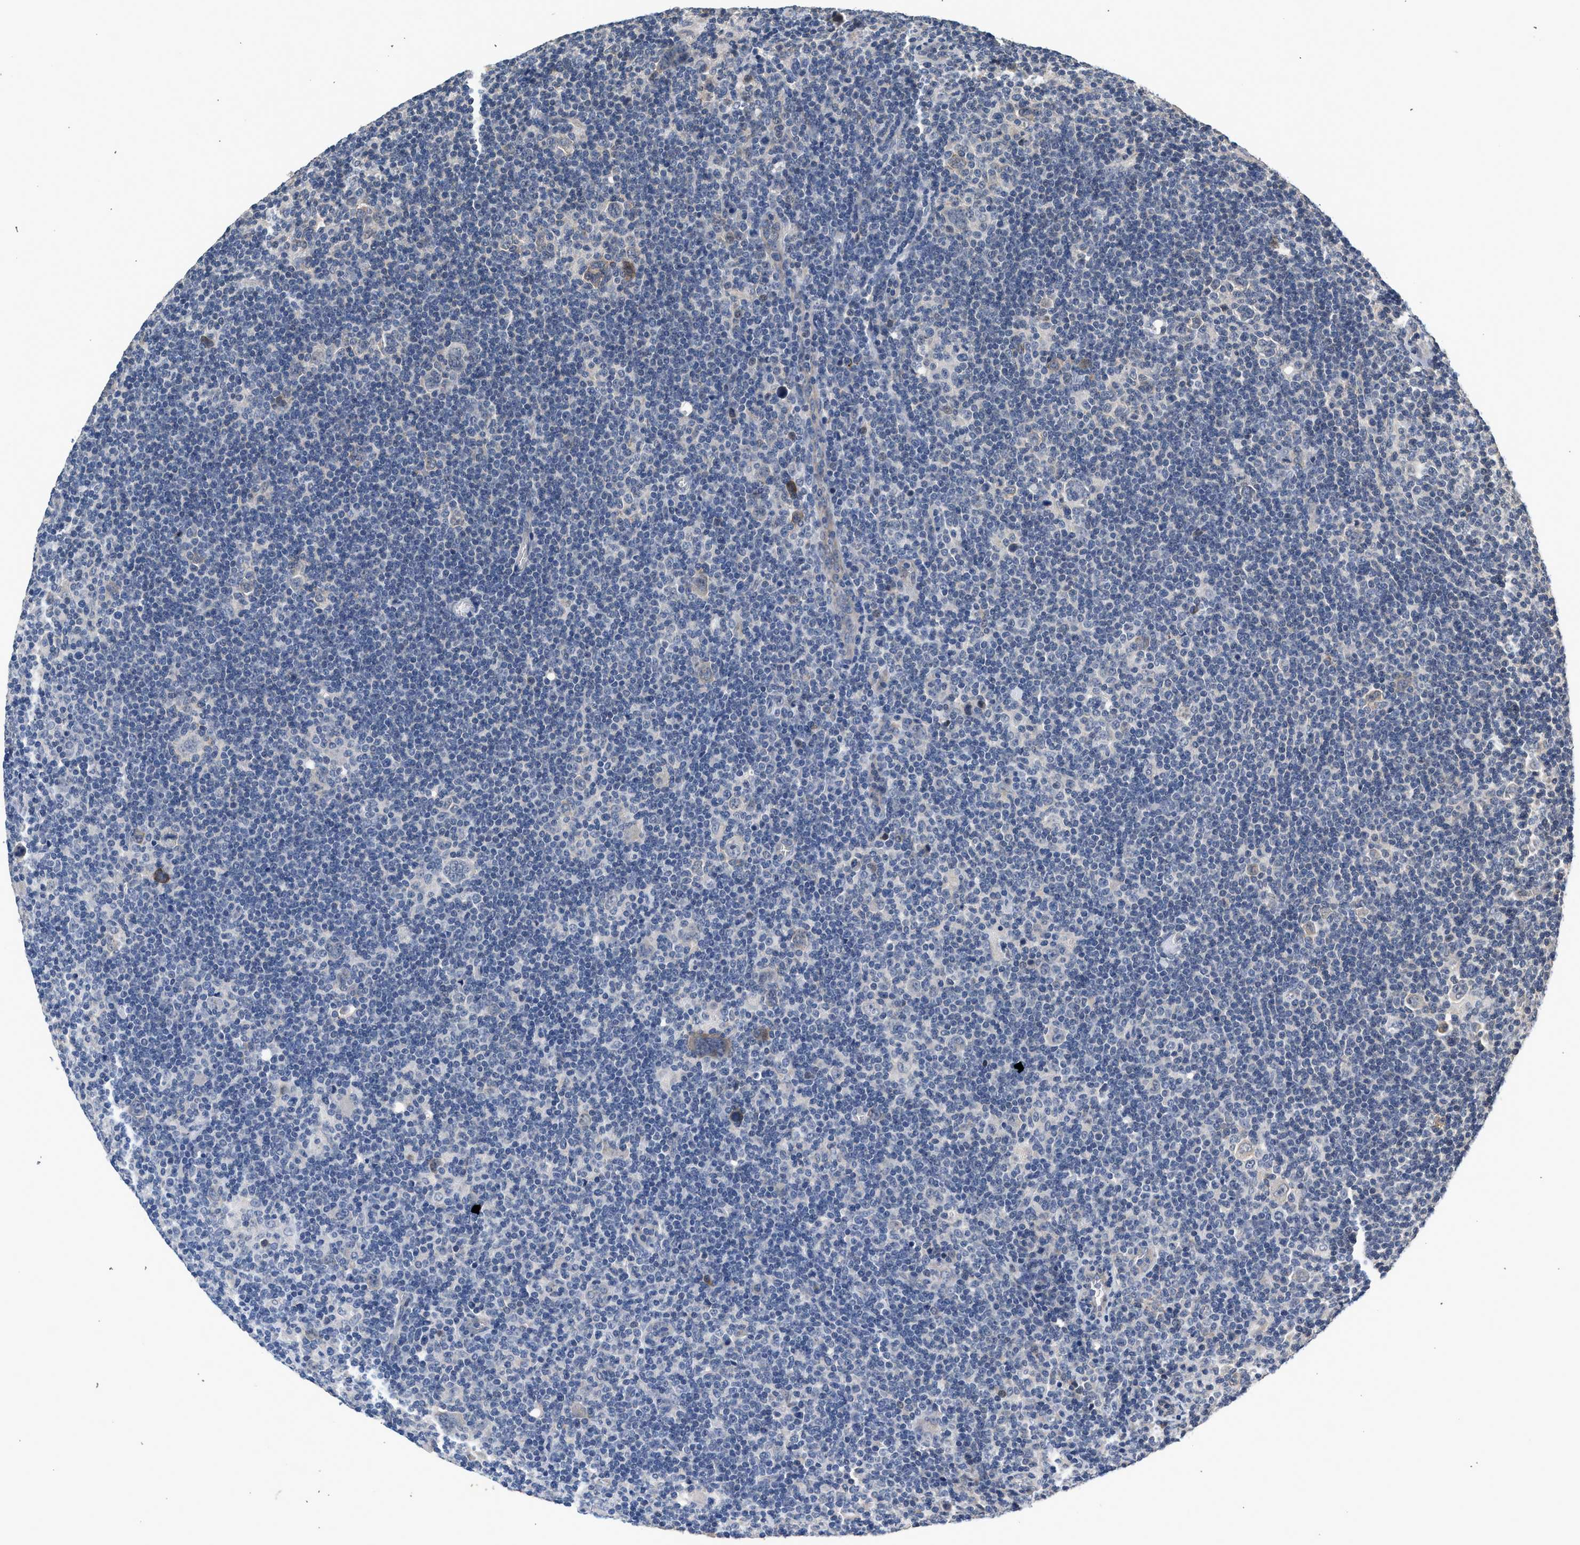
{"staining": {"intensity": "negative", "quantity": "none", "location": "none"}, "tissue": "lymphoma", "cell_type": "Tumor cells", "image_type": "cancer", "snomed": [{"axis": "morphology", "description": "Hodgkin's disease, NOS"}, {"axis": "topography", "description": "Lymph node"}], "caption": "IHC of human lymphoma displays no expression in tumor cells.", "gene": "CSF3R", "patient": {"sex": "female", "age": 57}}